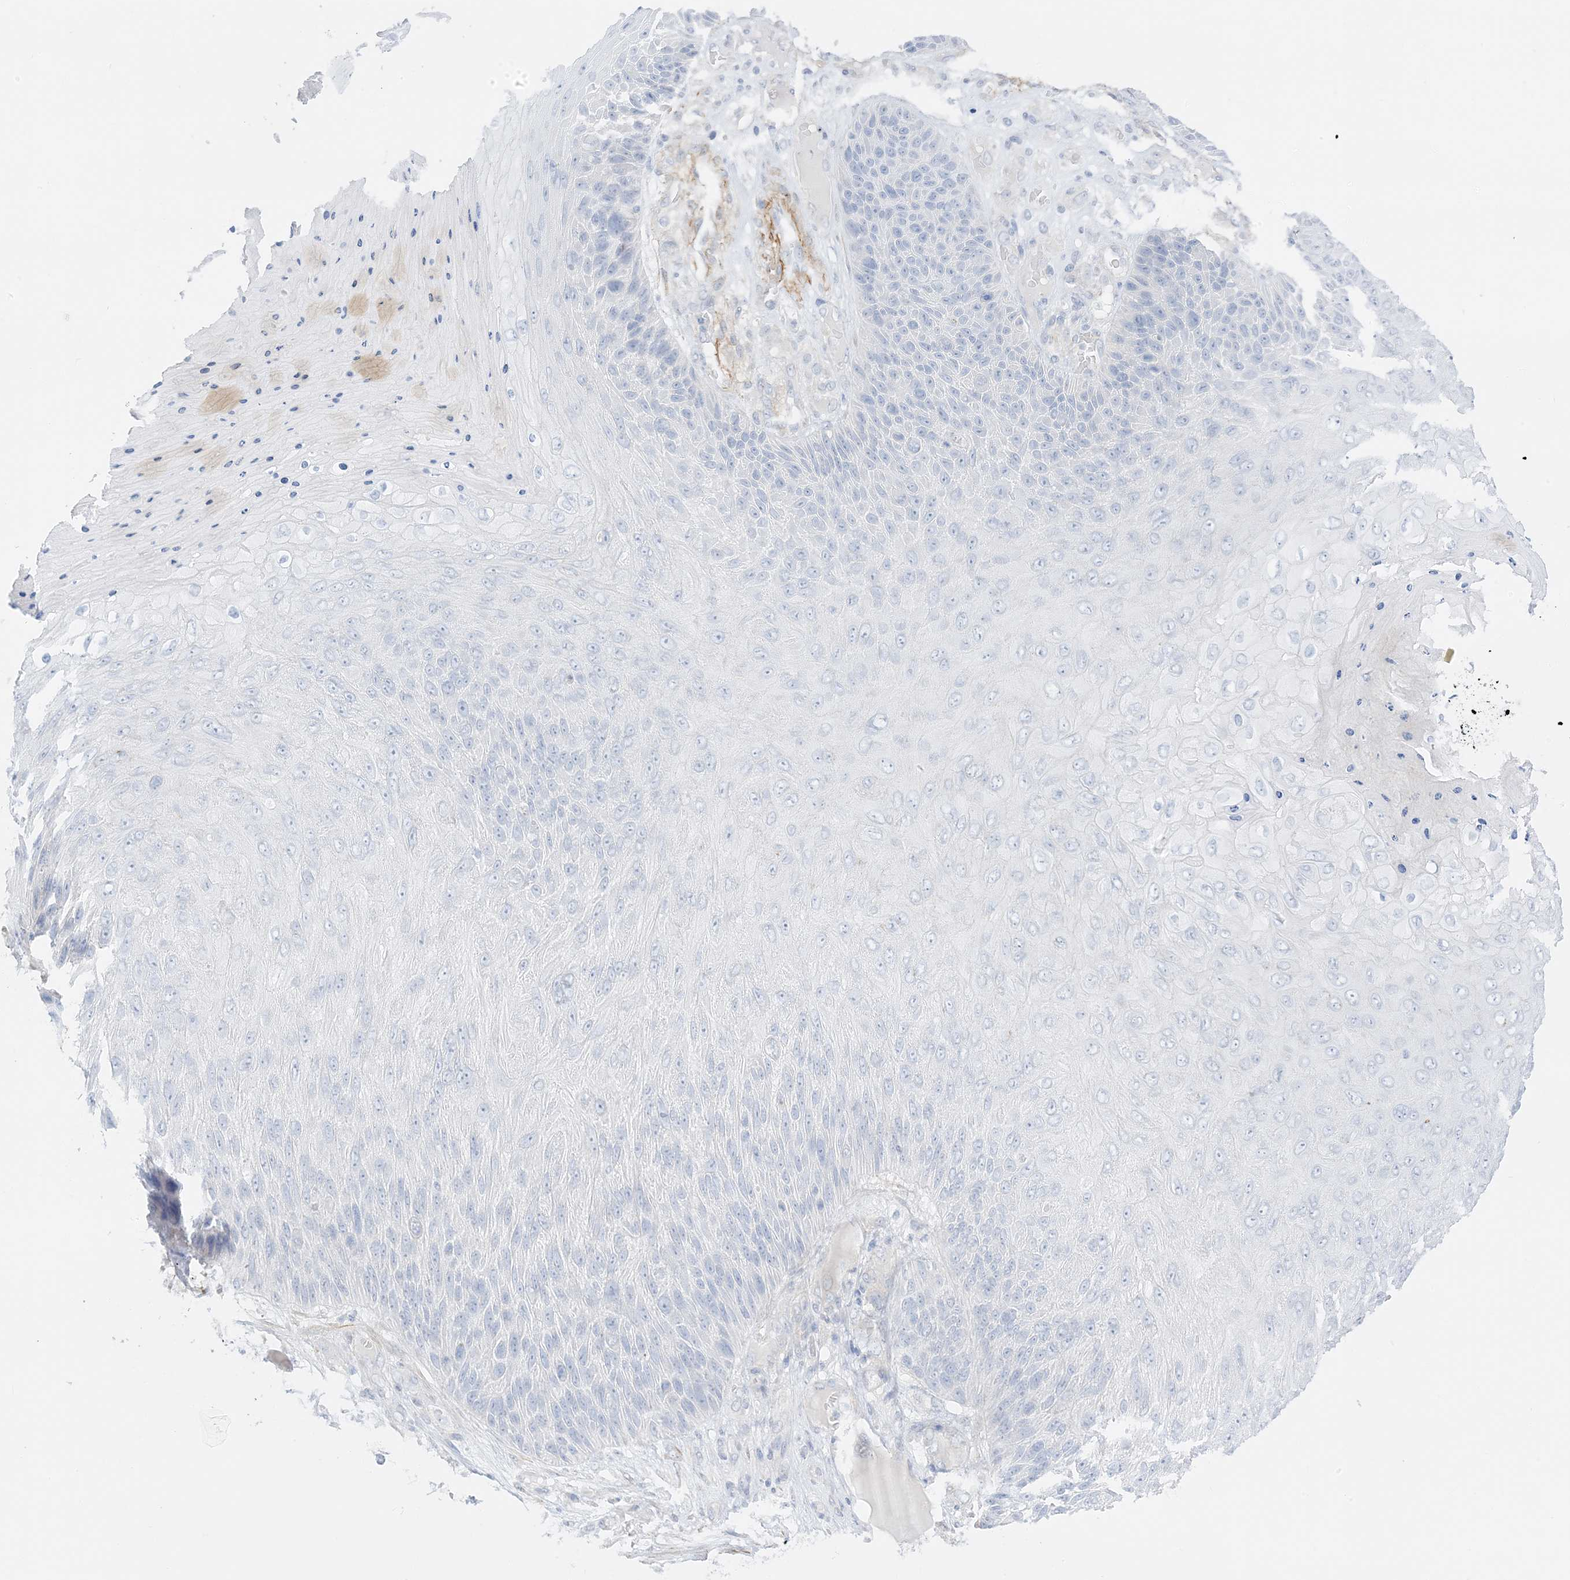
{"staining": {"intensity": "negative", "quantity": "none", "location": "none"}, "tissue": "skin cancer", "cell_type": "Tumor cells", "image_type": "cancer", "snomed": [{"axis": "morphology", "description": "Squamous cell carcinoma, NOS"}, {"axis": "topography", "description": "Skin"}], "caption": "IHC micrograph of squamous cell carcinoma (skin) stained for a protein (brown), which exhibits no positivity in tumor cells.", "gene": "SLC22A13", "patient": {"sex": "female", "age": 88}}